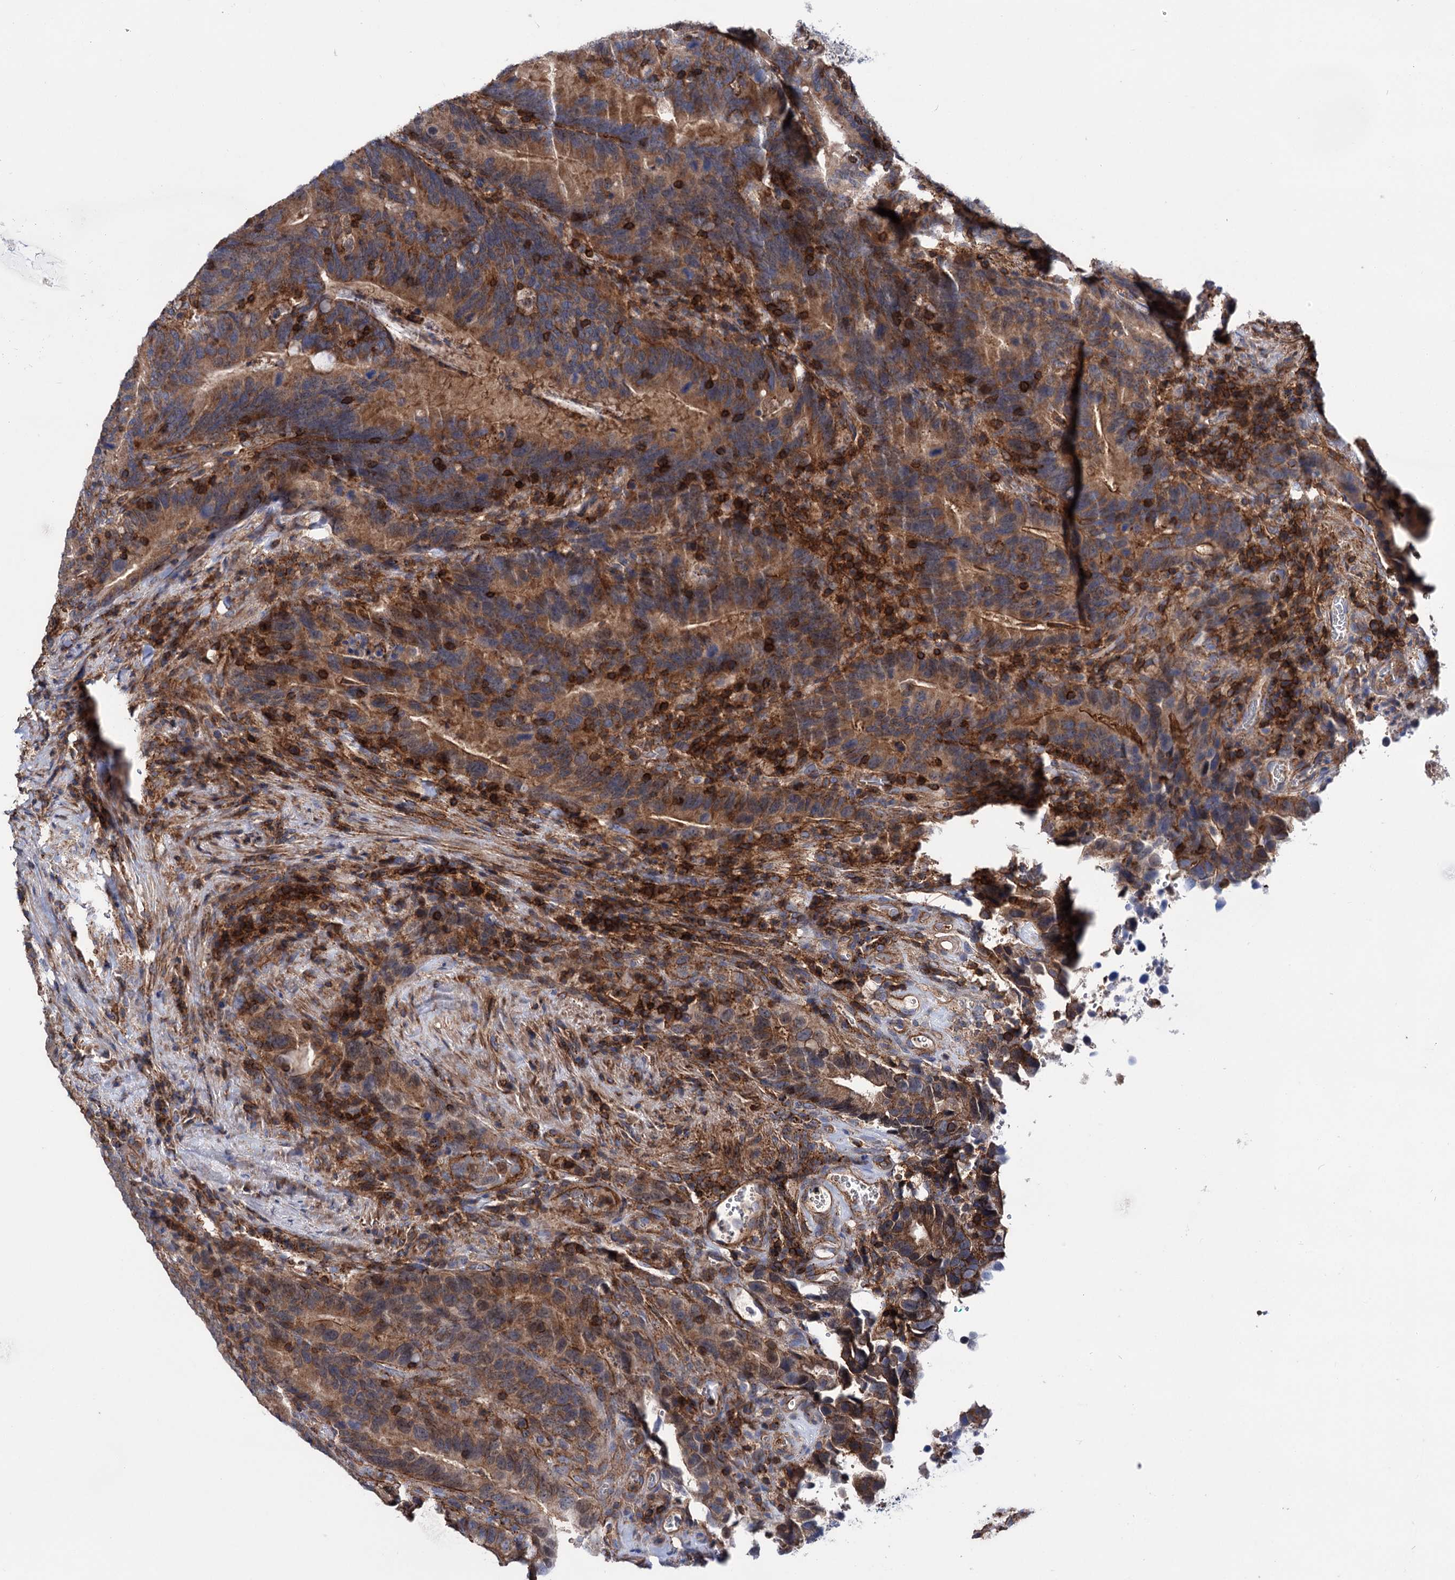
{"staining": {"intensity": "moderate", "quantity": ">75%", "location": "cytoplasmic/membranous"}, "tissue": "colorectal cancer", "cell_type": "Tumor cells", "image_type": "cancer", "snomed": [{"axis": "morphology", "description": "Adenocarcinoma, NOS"}, {"axis": "topography", "description": "Colon"}], "caption": "Adenocarcinoma (colorectal) stained for a protein reveals moderate cytoplasmic/membranous positivity in tumor cells.", "gene": "DEF6", "patient": {"sex": "female", "age": 66}}